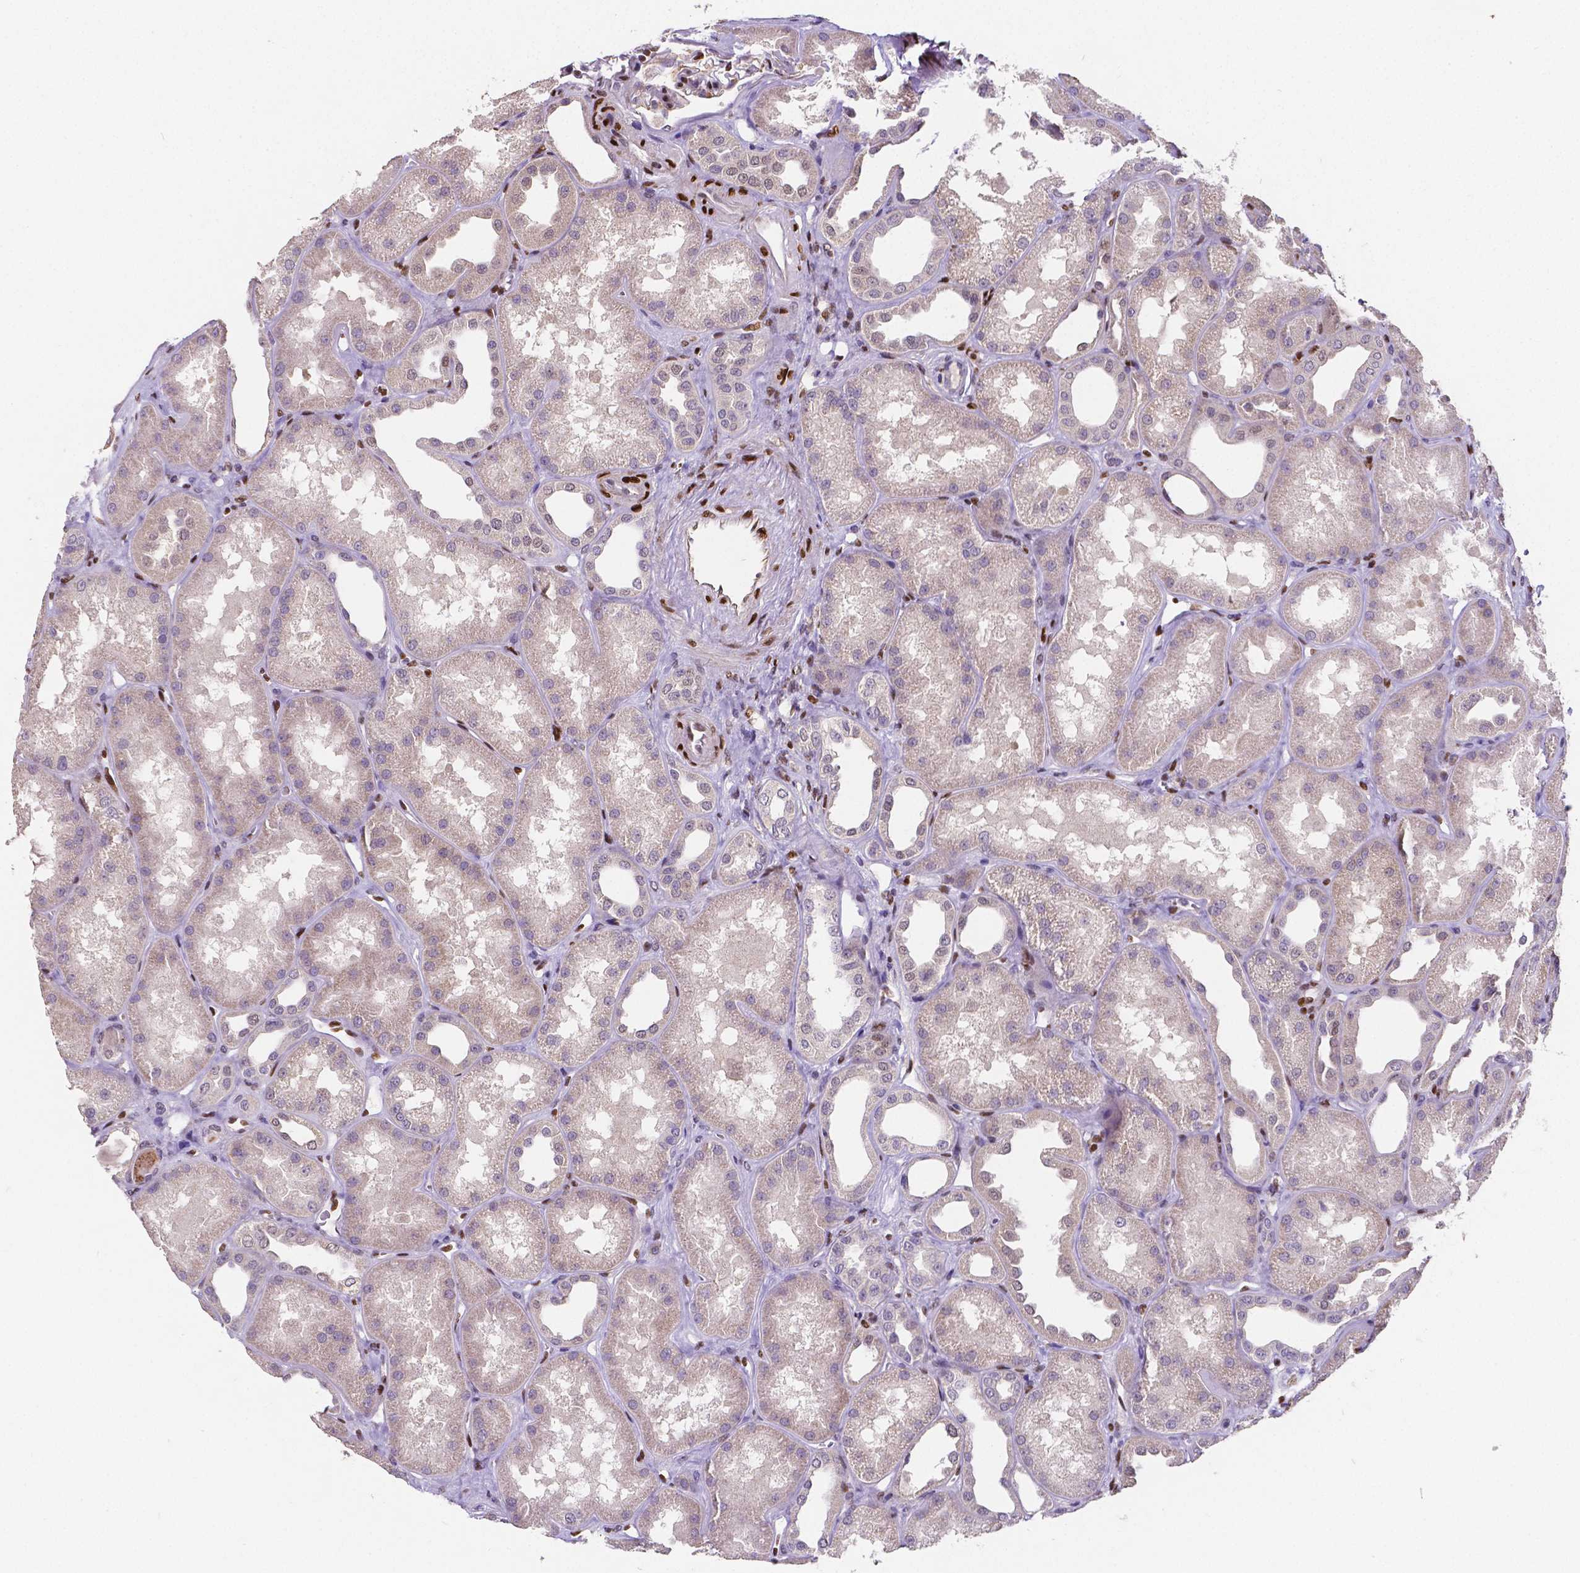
{"staining": {"intensity": "moderate", "quantity": "<25%", "location": "cytoplasmic/membranous,nuclear"}, "tissue": "kidney", "cell_type": "Cells in glomeruli", "image_type": "normal", "snomed": [{"axis": "morphology", "description": "Normal tissue, NOS"}, {"axis": "topography", "description": "Kidney"}], "caption": "Protein expression analysis of normal human kidney reveals moderate cytoplasmic/membranous,nuclear staining in approximately <25% of cells in glomeruli. Nuclei are stained in blue.", "gene": "MEF2C", "patient": {"sex": "male", "age": 61}}